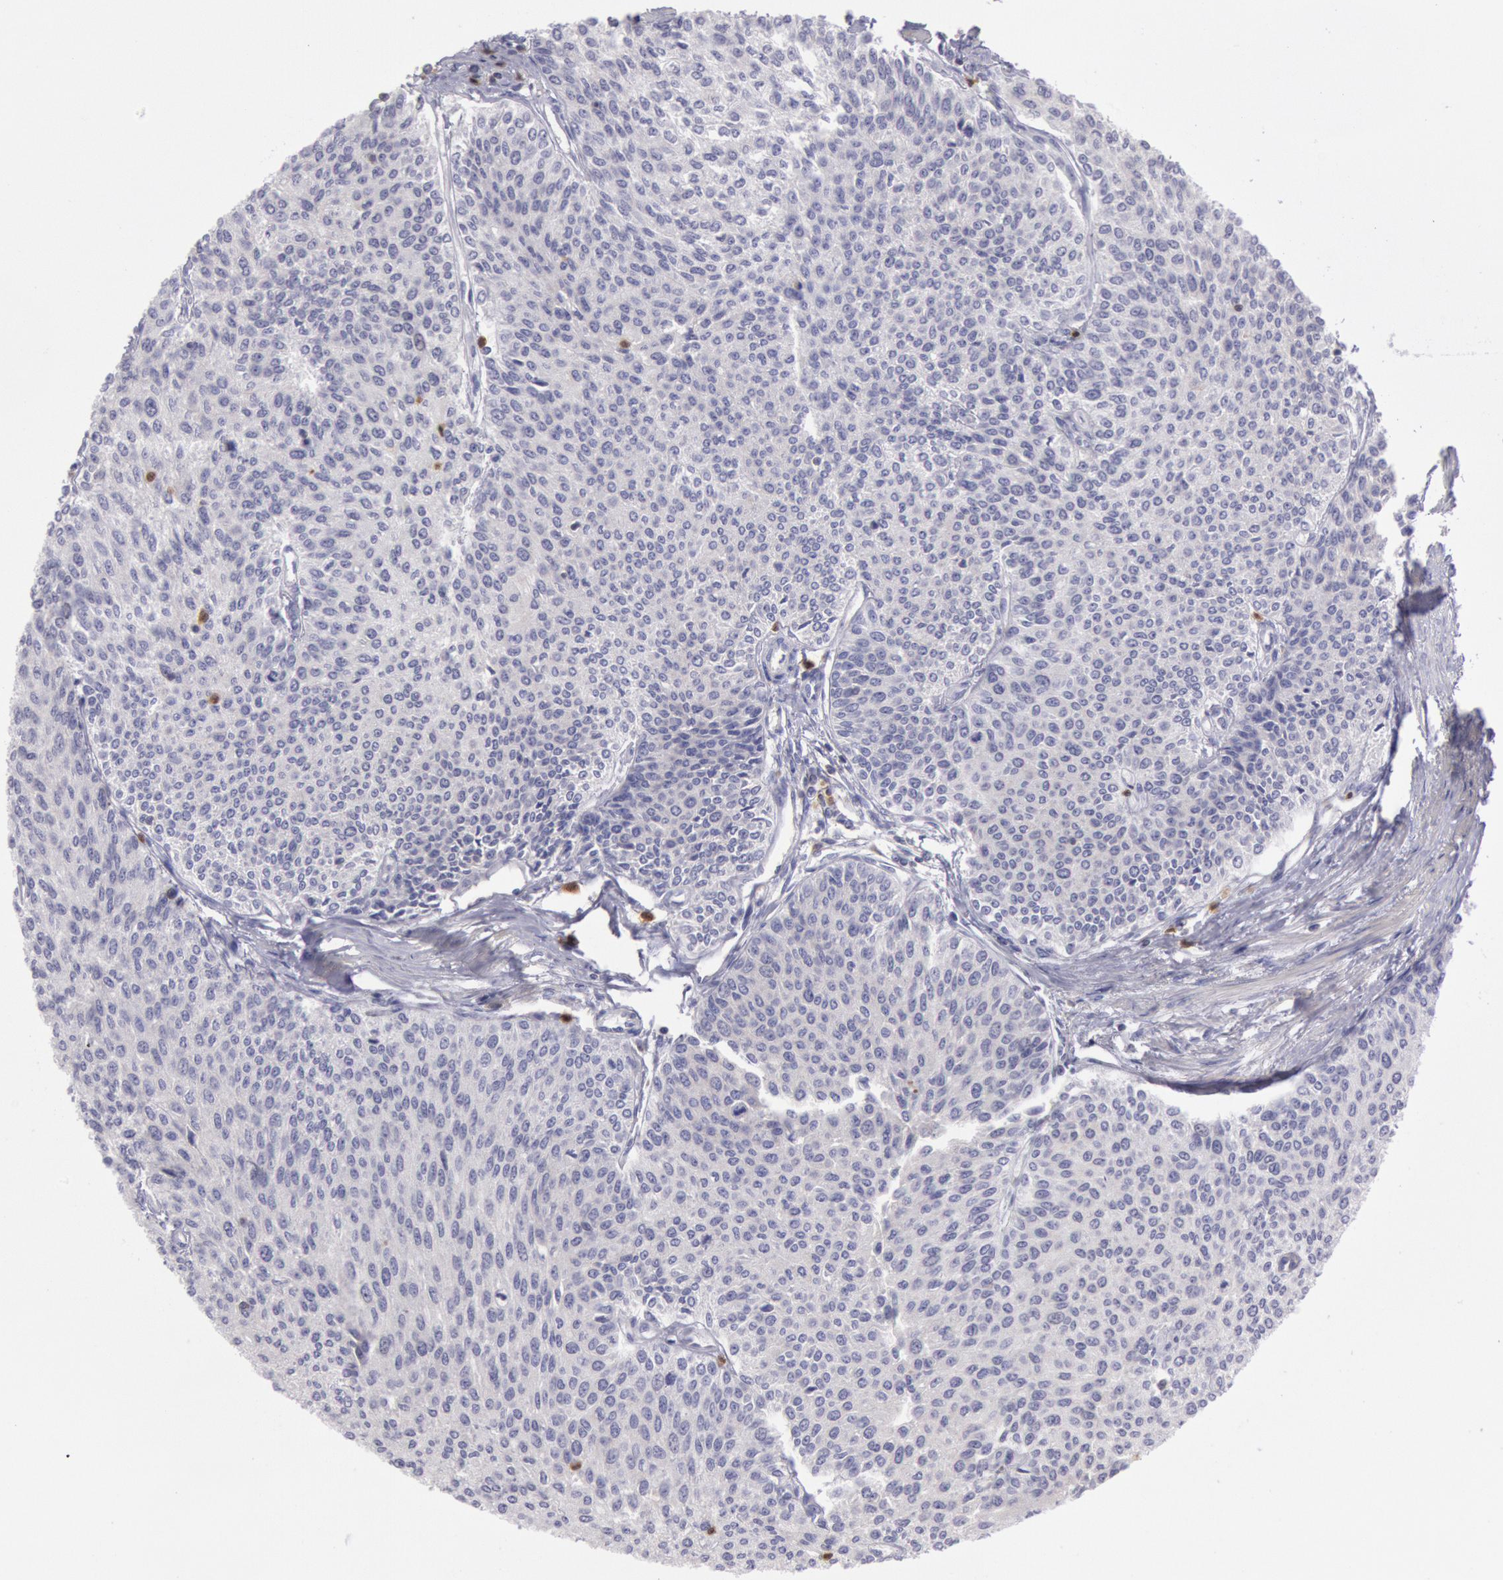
{"staining": {"intensity": "negative", "quantity": "none", "location": "none"}, "tissue": "urothelial cancer", "cell_type": "Tumor cells", "image_type": "cancer", "snomed": [{"axis": "morphology", "description": "Urothelial carcinoma, Low grade"}, {"axis": "topography", "description": "Urinary bladder"}], "caption": "DAB (3,3'-diaminobenzidine) immunohistochemical staining of low-grade urothelial carcinoma reveals no significant staining in tumor cells.", "gene": "RAB27A", "patient": {"sex": "female", "age": 73}}